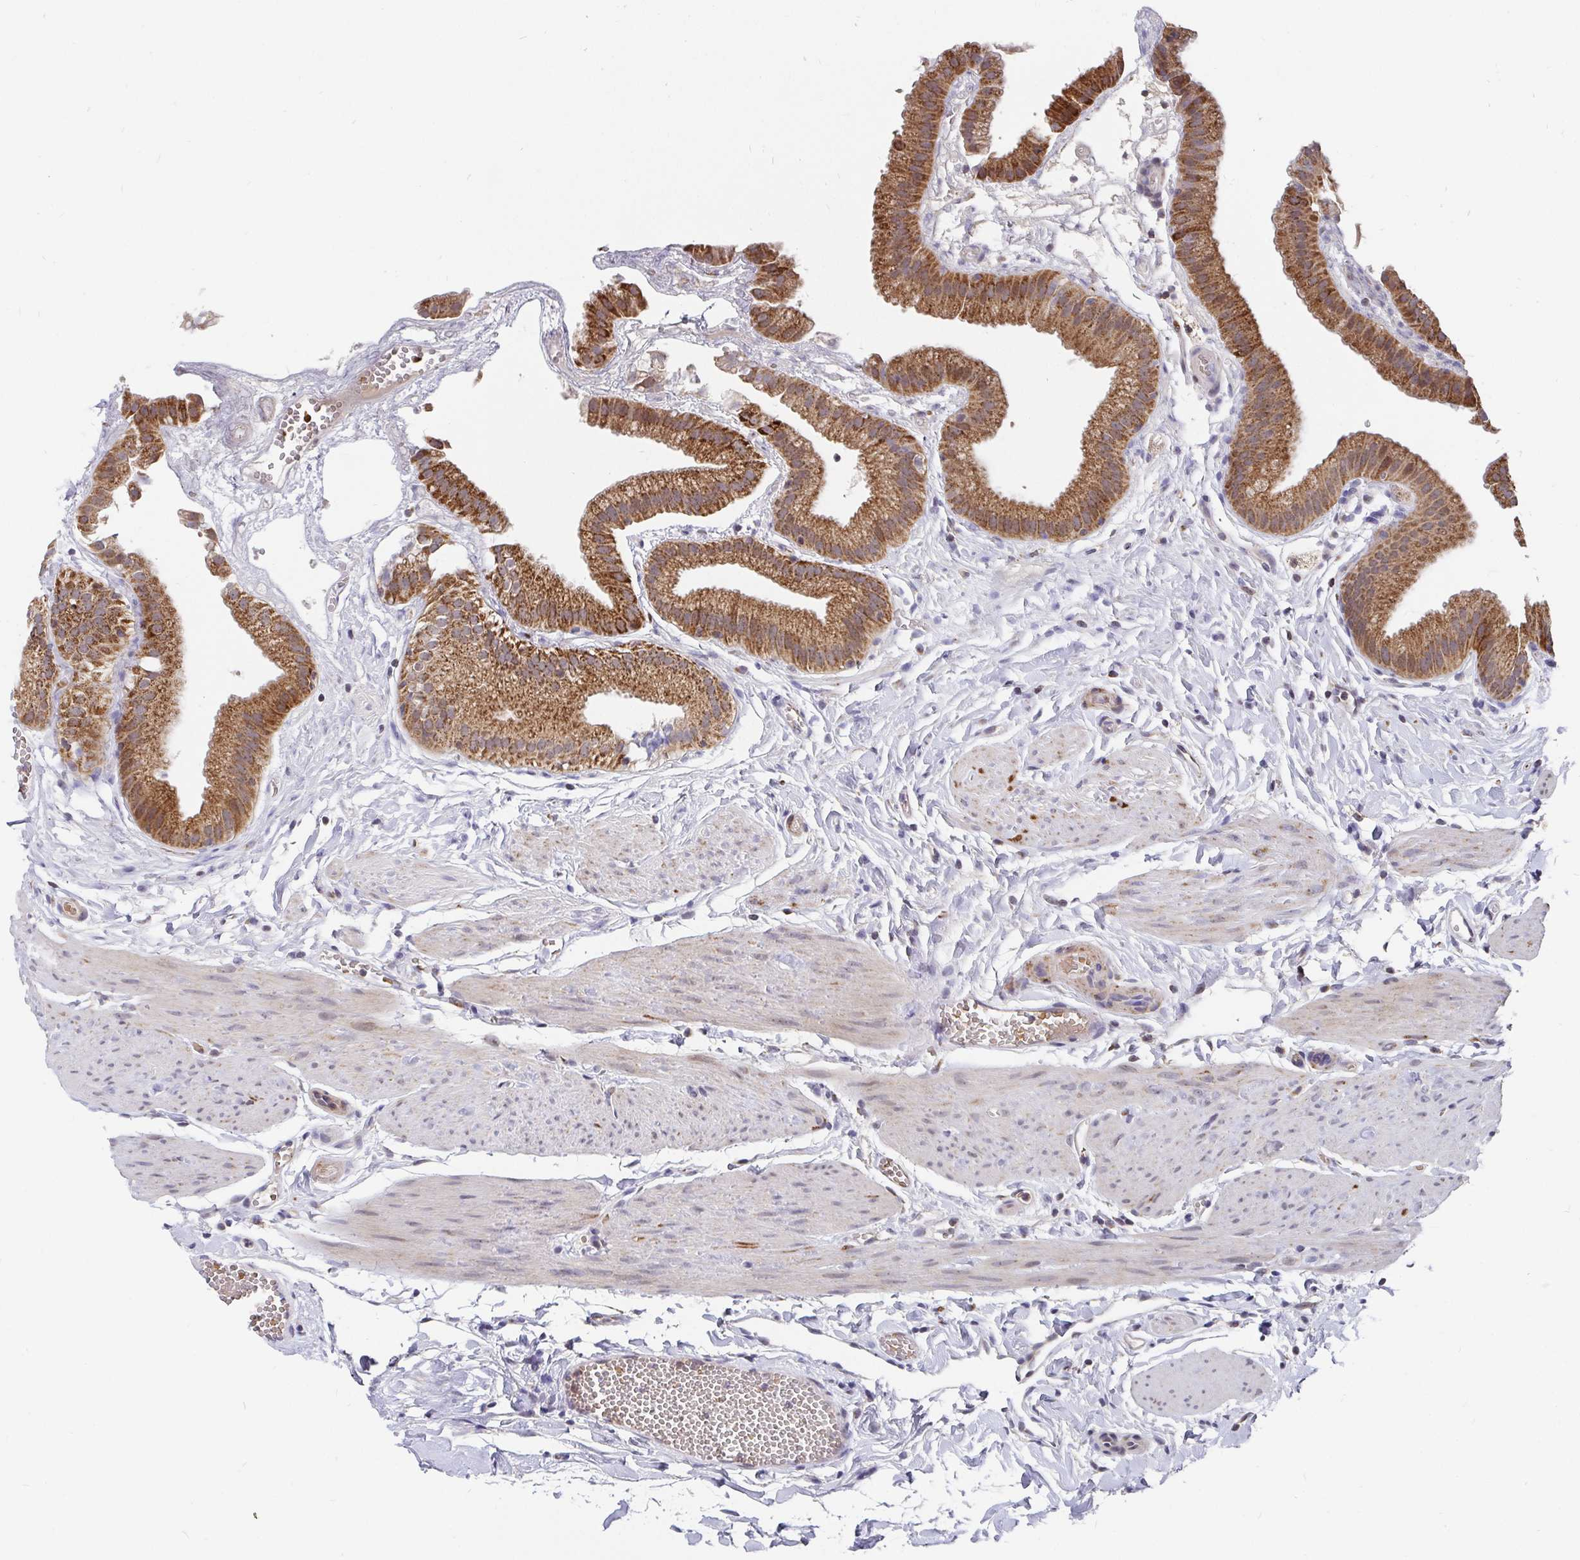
{"staining": {"intensity": "moderate", "quantity": ">75%", "location": "cytoplasmic/membranous"}, "tissue": "gallbladder", "cell_type": "Glandular cells", "image_type": "normal", "snomed": [{"axis": "morphology", "description": "Normal tissue, NOS"}, {"axis": "topography", "description": "Gallbladder"}], "caption": "The micrograph shows immunohistochemical staining of unremarkable gallbladder. There is moderate cytoplasmic/membranous staining is identified in approximately >75% of glandular cells. The staining was performed using DAB, with brown indicating positive protein expression. Nuclei are stained blue with hematoxylin.", "gene": "PDF", "patient": {"sex": "female", "age": 63}}